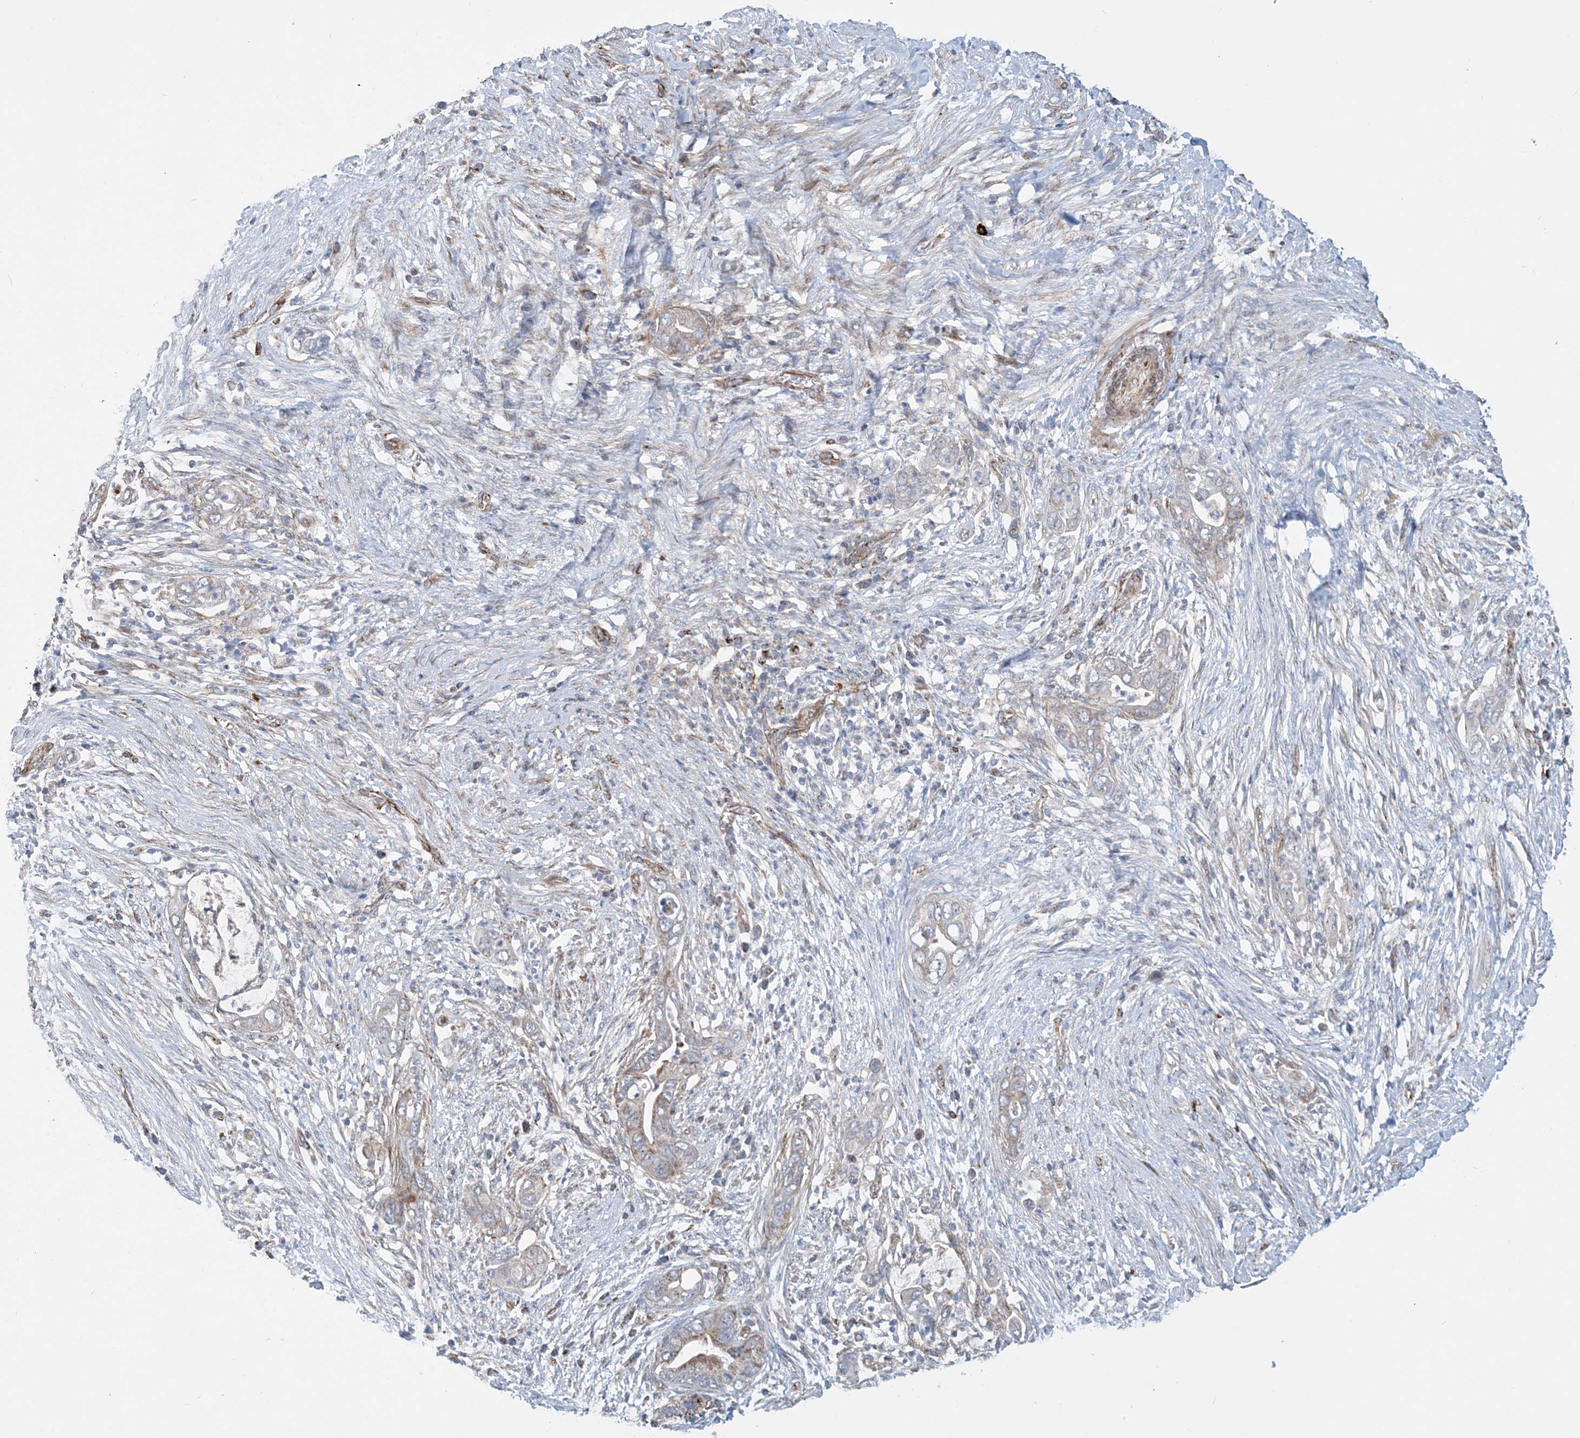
{"staining": {"intensity": "weak", "quantity": ">75%", "location": "cytoplasmic/membranous"}, "tissue": "pancreatic cancer", "cell_type": "Tumor cells", "image_type": "cancer", "snomed": [{"axis": "morphology", "description": "Adenocarcinoma, NOS"}, {"axis": "topography", "description": "Pancreas"}], "caption": "Human pancreatic adenocarcinoma stained with a protein marker displays weak staining in tumor cells.", "gene": "PCDHGA1", "patient": {"sex": "male", "age": 75}}